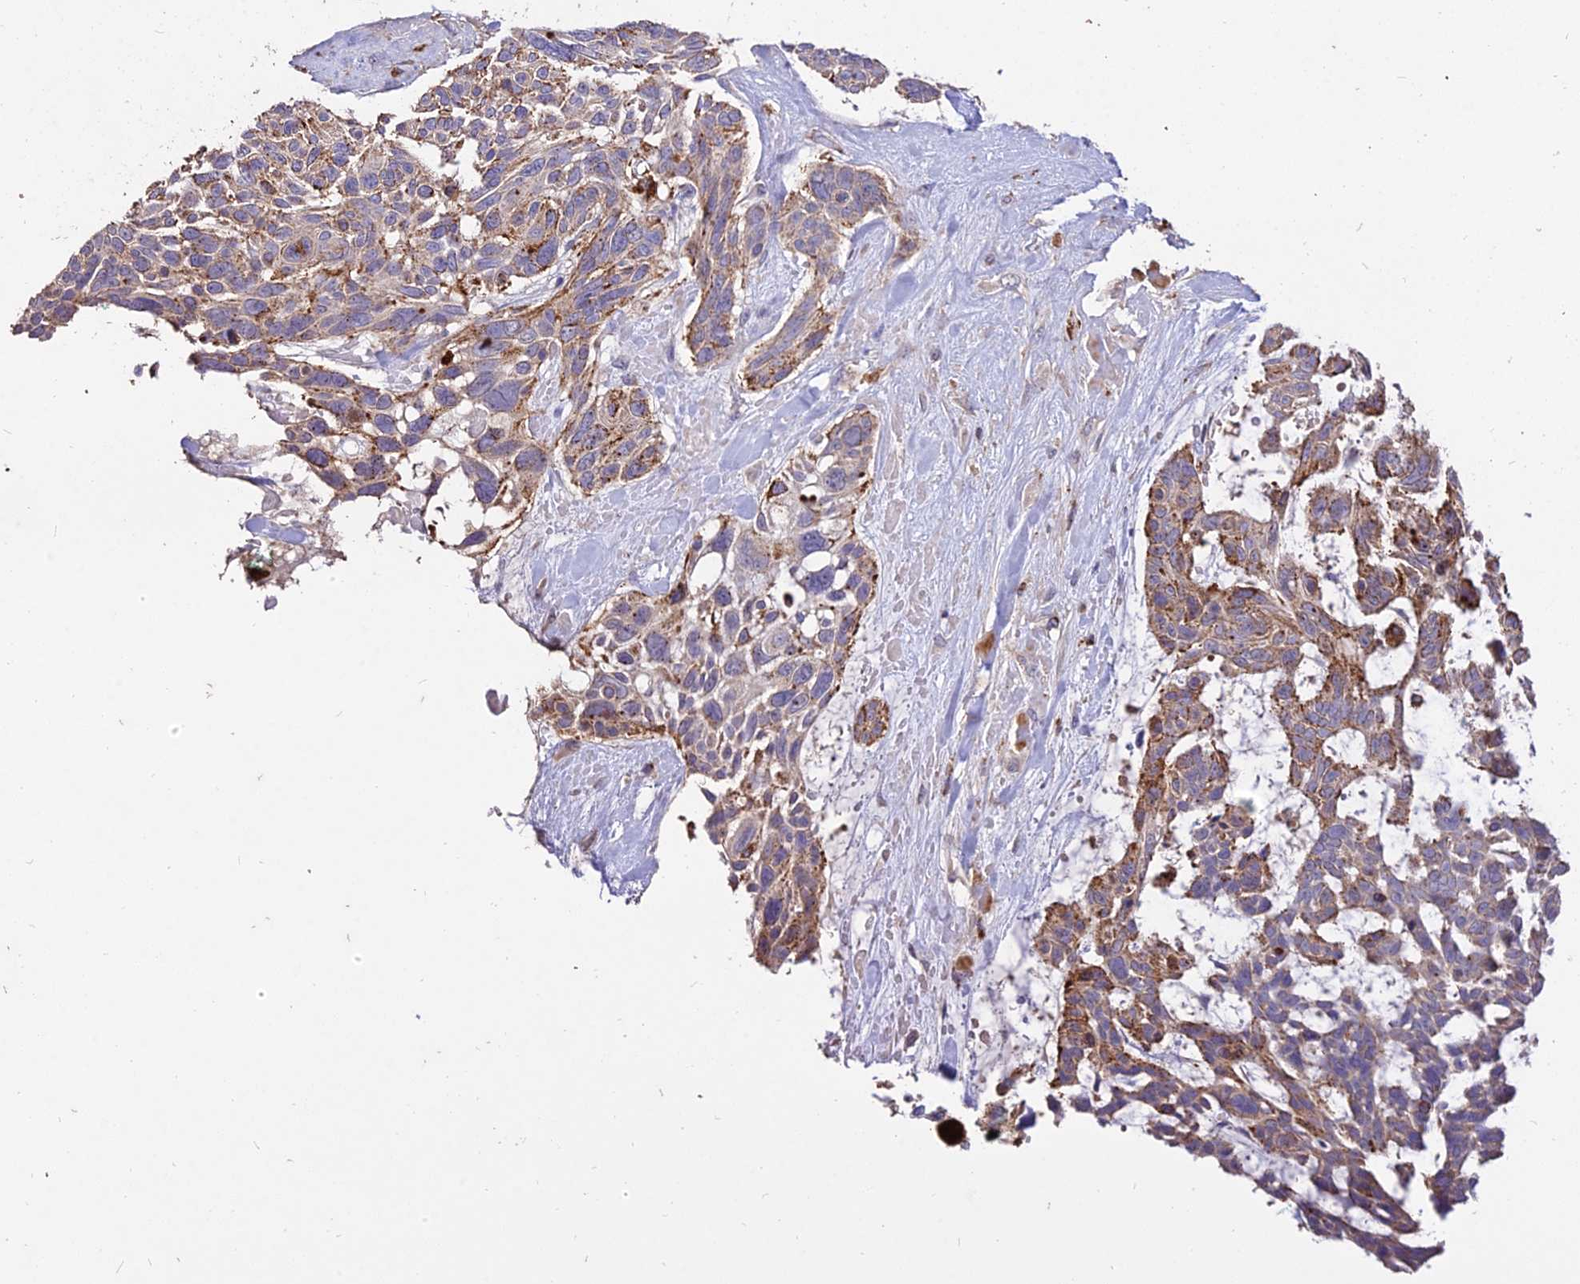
{"staining": {"intensity": "moderate", "quantity": "25%-75%", "location": "cytoplasmic/membranous"}, "tissue": "skin cancer", "cell_type": "Tumor cells", "image_type": "cancer", "snomed": [{"axis": "morphology", "description": "Basal cell carcinoma"}, {"axis": "topography", "description": "Skin"}], "caption": "Immunohistochemical staining of basal cell carcinoma (skin) exhibits medium levels of moderate cytoplasmic/membranous protein positivity in about 25%-75% of tumor cells.", "gene": "SDHD", "patient": {"sex": "male", "age": 88}}